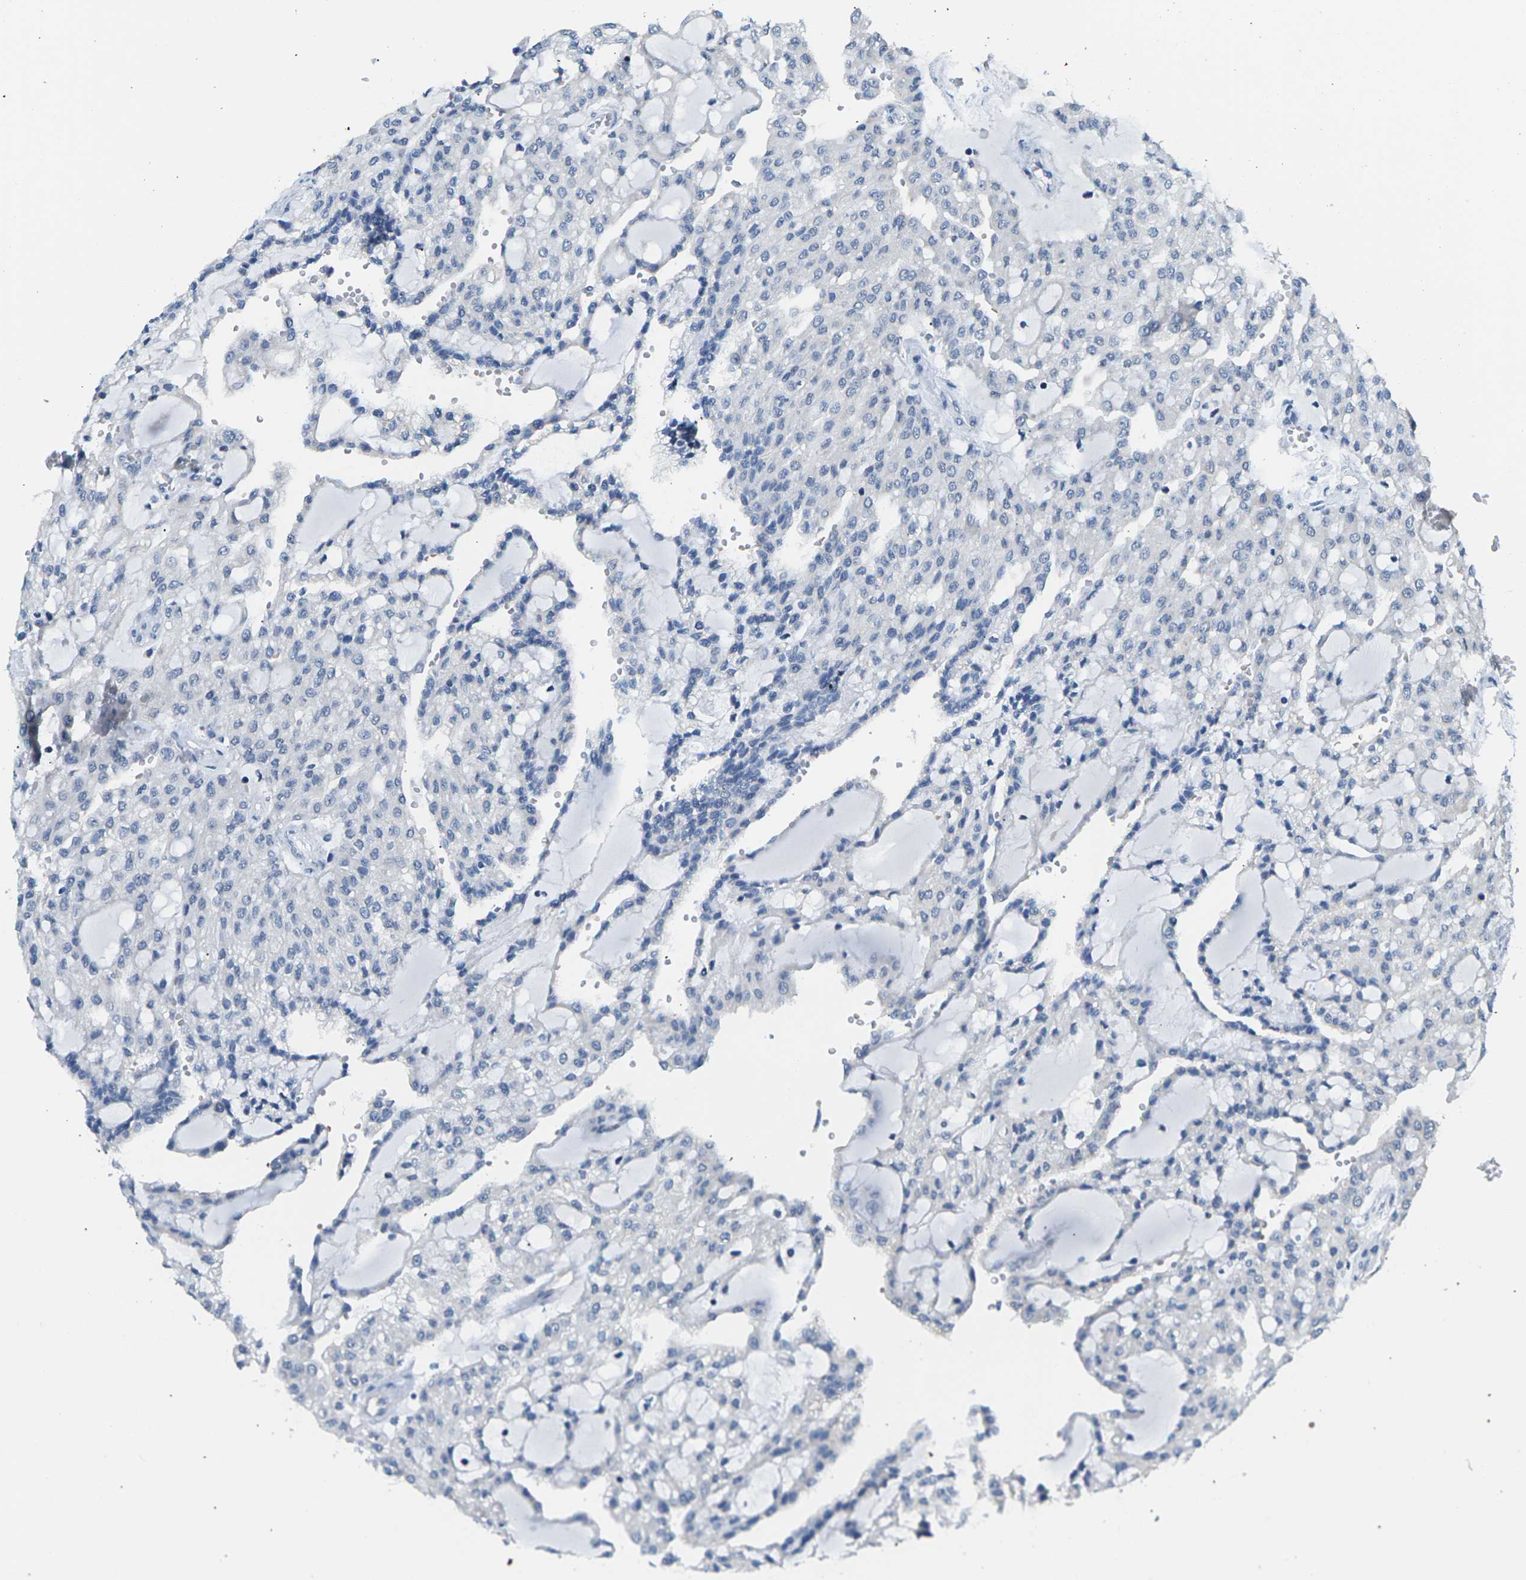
{"staining": {"intensity": "negative", "quantity": "none", "location": "none"}, "tissue": "renal cancer", "cell_type": "Tumor cells", "image_type": "cancer", "snomed": [{"axis": "morphology", "description": "Adenocarcinoma, NOS"}, {"axis": "topography", "description": "Kidney"}], "caption": "IHC histopathology image of neoplastic tissue: human adenocarcinoma (renal) stained with DAB demonstrates no significant protein staining in tumor cells. (DAB (3,3'-diaminobenzidine) immunohistochemistry (IHC) visualized using brightfield microscopy, high magnification).", "gene": "PSAT1", "patient": {"sex": "male", "age": 63}}